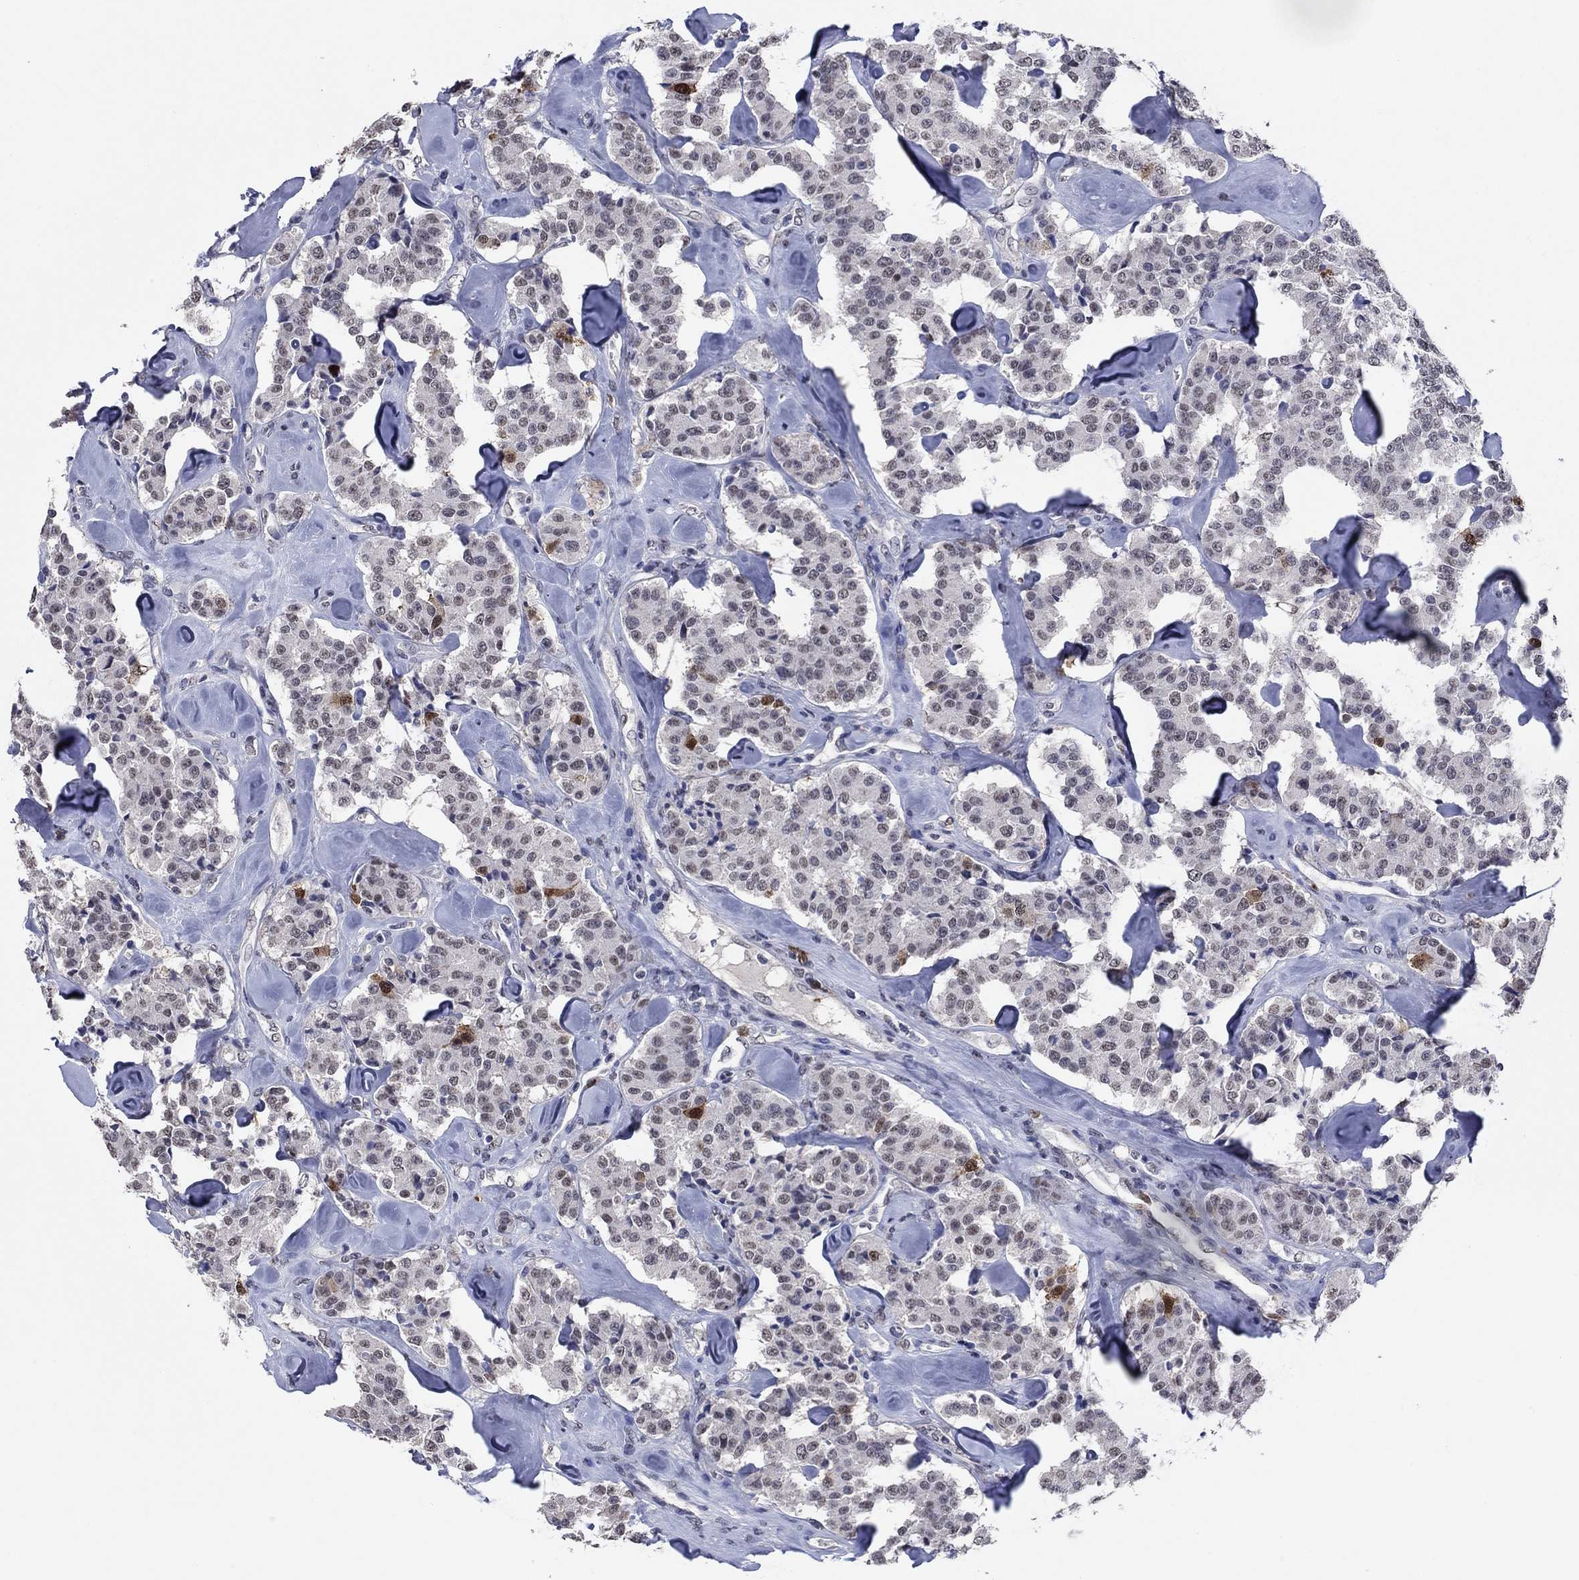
{"staining": {"intensity": "moderate", "quantity": "<25%", "location": "nuclear"}, "tissue": "carcinoid", "cell_type": "Tumor cells", "image_type": "cancer", "snomed": [{"axis": "morphology", "description": "Carcinoid, malignant, NOS"}, {"axis": "topography", "description": "Pancreas"}], "caption": "A high-resolution image shows immunohistochemistry (IHC) staining of carcinoid, which reveals moderate nuclear staining in approximately <25% of tumor cells. Nuclei are stained in blue.", "gene": "TYMS", "patient": {"sex": "male", "age": 41}}